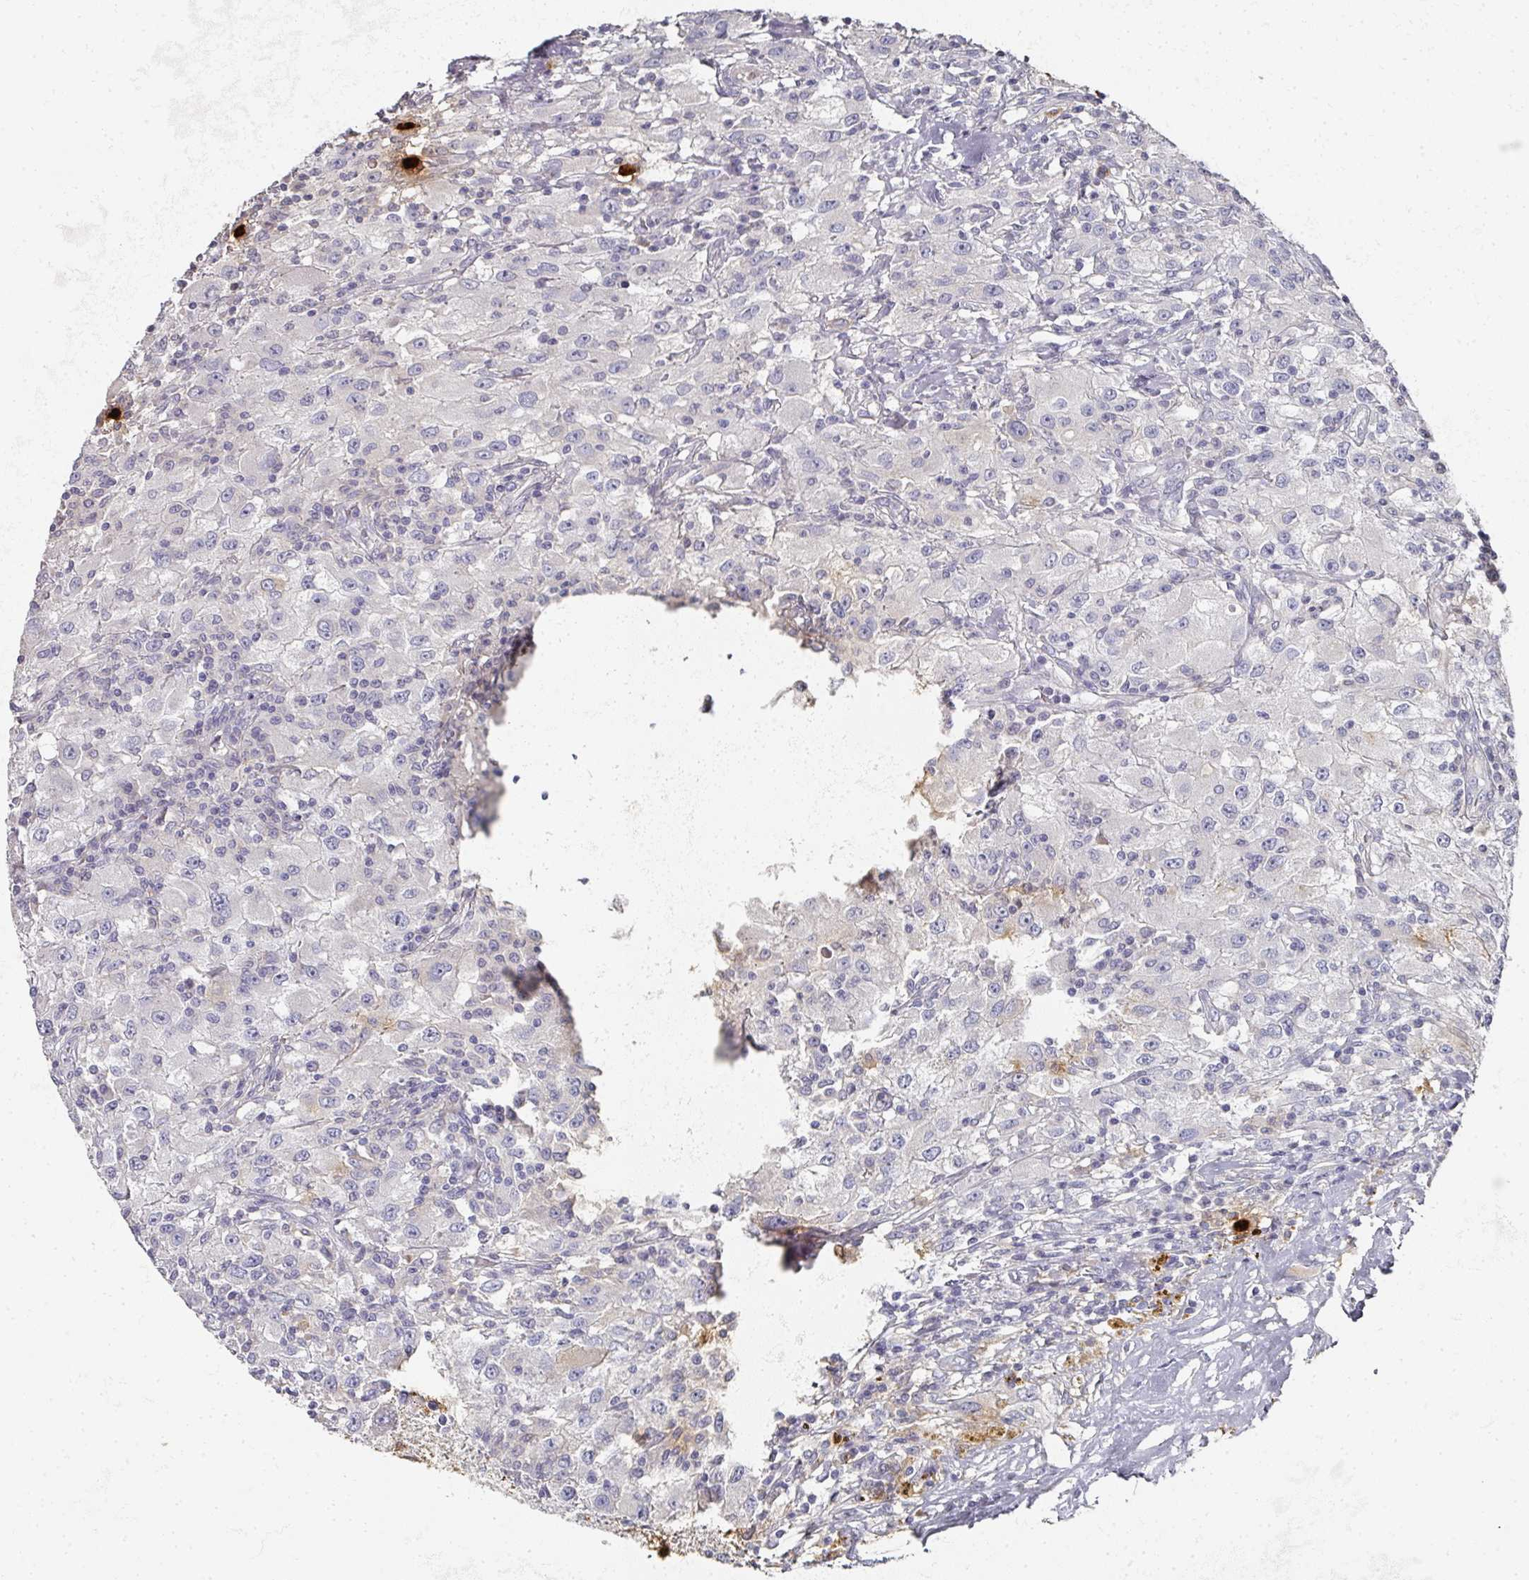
{"staining": {"intensity": "negative", "quantity": "none", "location": "none"}, "tissue": "renal cancer", "cell_type": "Tumor cells", "image_type": "cancer", "snomed": [{"axis": "morphology", "description": "Adenocarcinoma, NOS"}, {"axis": "topography", "description": "Kidney"}], "caption": "Human adenocarcinoma (renal) stained for a protein using IHC demonstrates no expression in tumor cells.", "gene": "CAMP", "patient": {"sex": "female", "age": 67}}